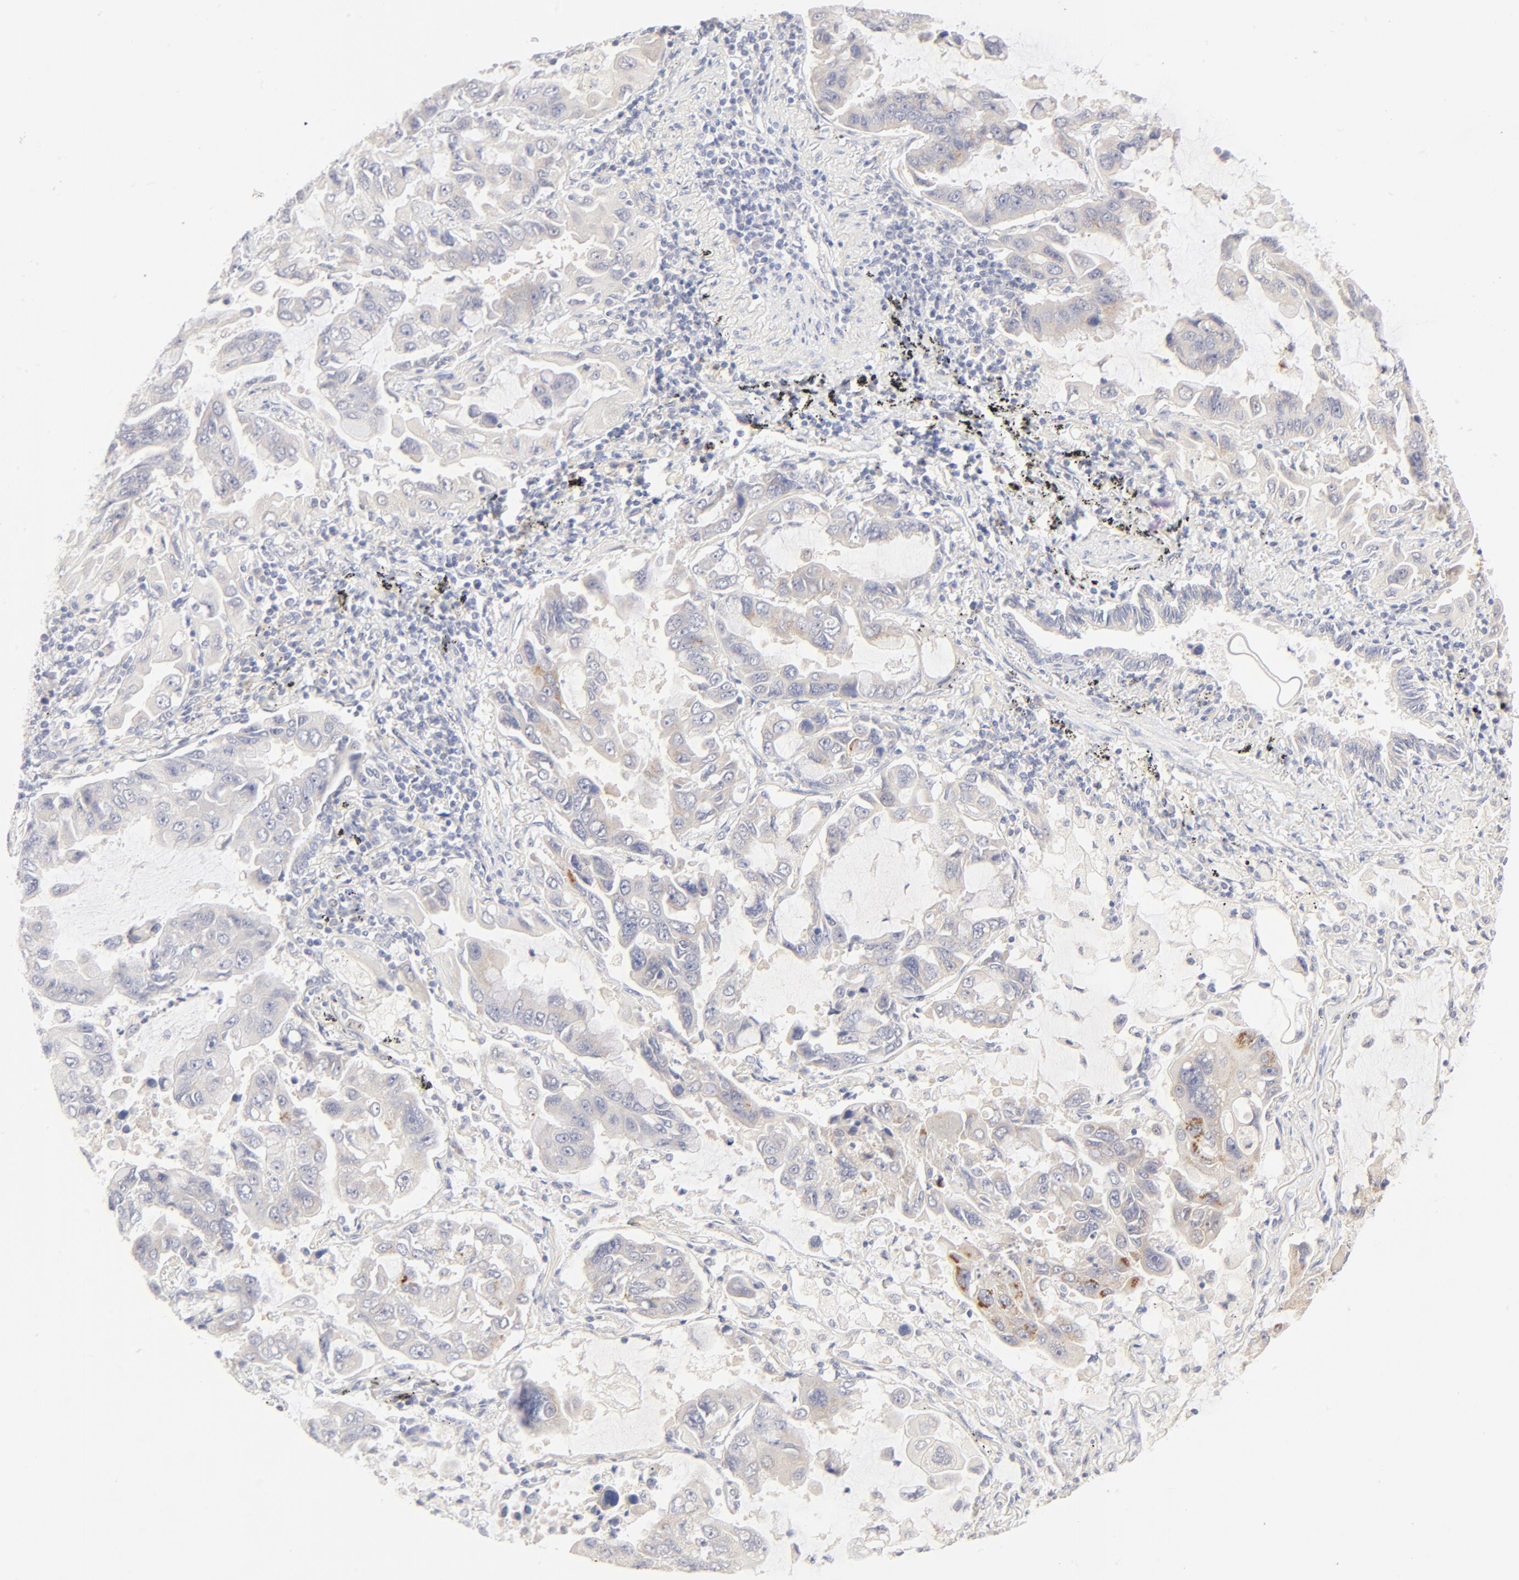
{"staining": {"intensity": "moderate", "quantity": "<25%", "location": "cytoplasmic/membranous"}, "tissue": "lung cancer", "cell_type": "Tumor cells", "image_type": "cancer", "snomed": [{"axis": "morphology", "description": "Adenocarcinoma, NOS"}, {"axis": "topography", "description": "Lung"}], "caption": "Adenocarcinoma (lung) stained for a protein (brown) reveals moderate cytoplasmic/membranous positive positivity in approximately <25% of tumor cells.", "gene": "NKX2-2", "patient": {"sex": "male", "age": 64}}